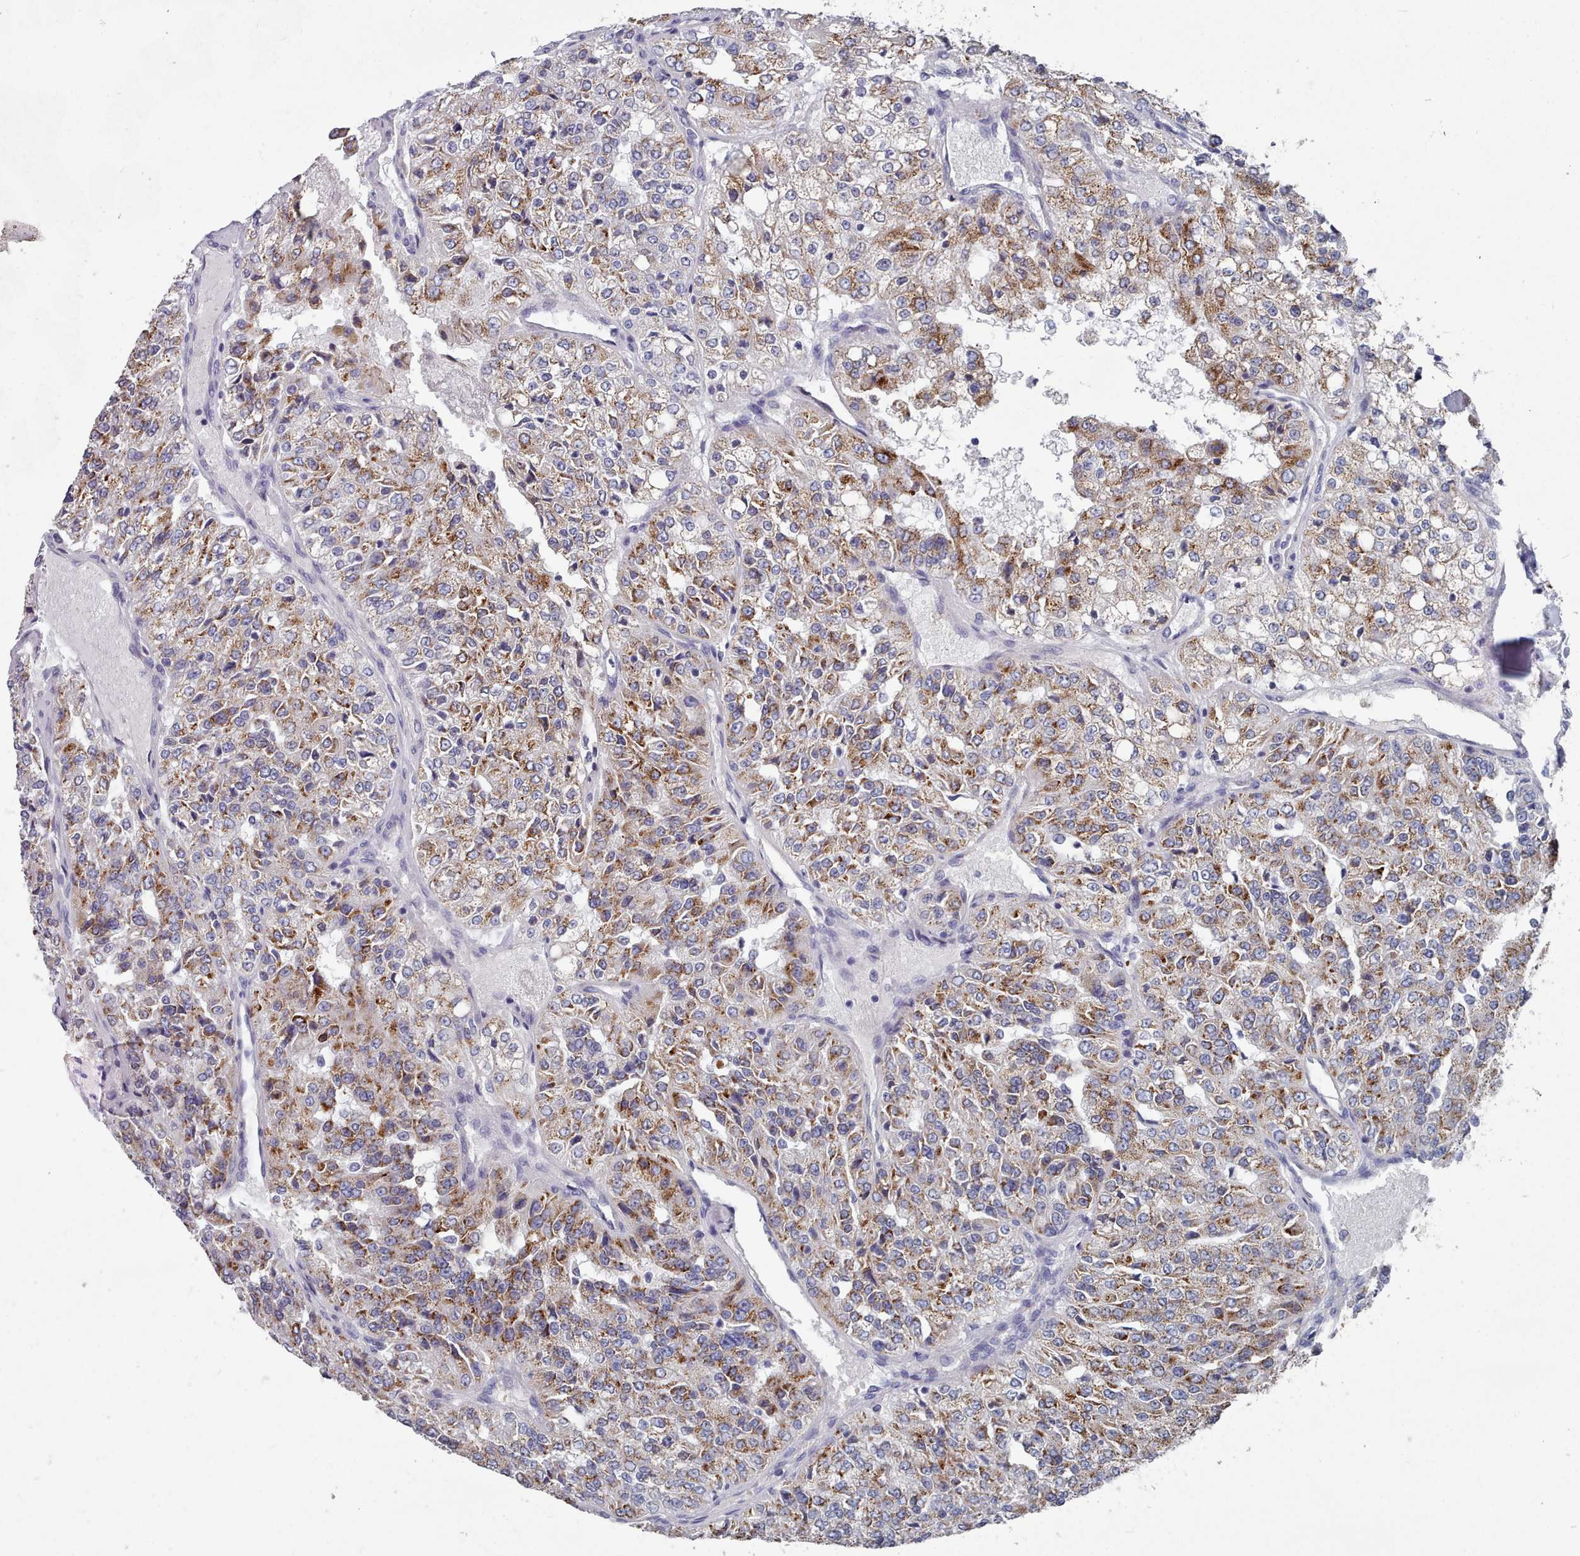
{"staining": {"intensity": "moderate", "quantity": "25%-75%", "location": "cytoplasmic/membranous"}, "tissue": "renal cancer", "cell_type": "Tumor cells", "image_type": "cancer", "snomed": [{"axis": "morphology", "description": "Adenocarcinoma, NOS"}, {"axis": "topography", "description": "Kidney"}], "caption": "Renal cancer (adenocarcinoma) was stained to show a protein in brown. There is medium levels of moderate cytoplasmic/membranous positivity in approximately 25%-75% of tumor cells. (Stains: DAB in brown, nuclei in blue, Microscopy: brightfield microscopy at high magnification).", "gene": "ACAD11", "patient": {"sex": "female", "age": 63}}